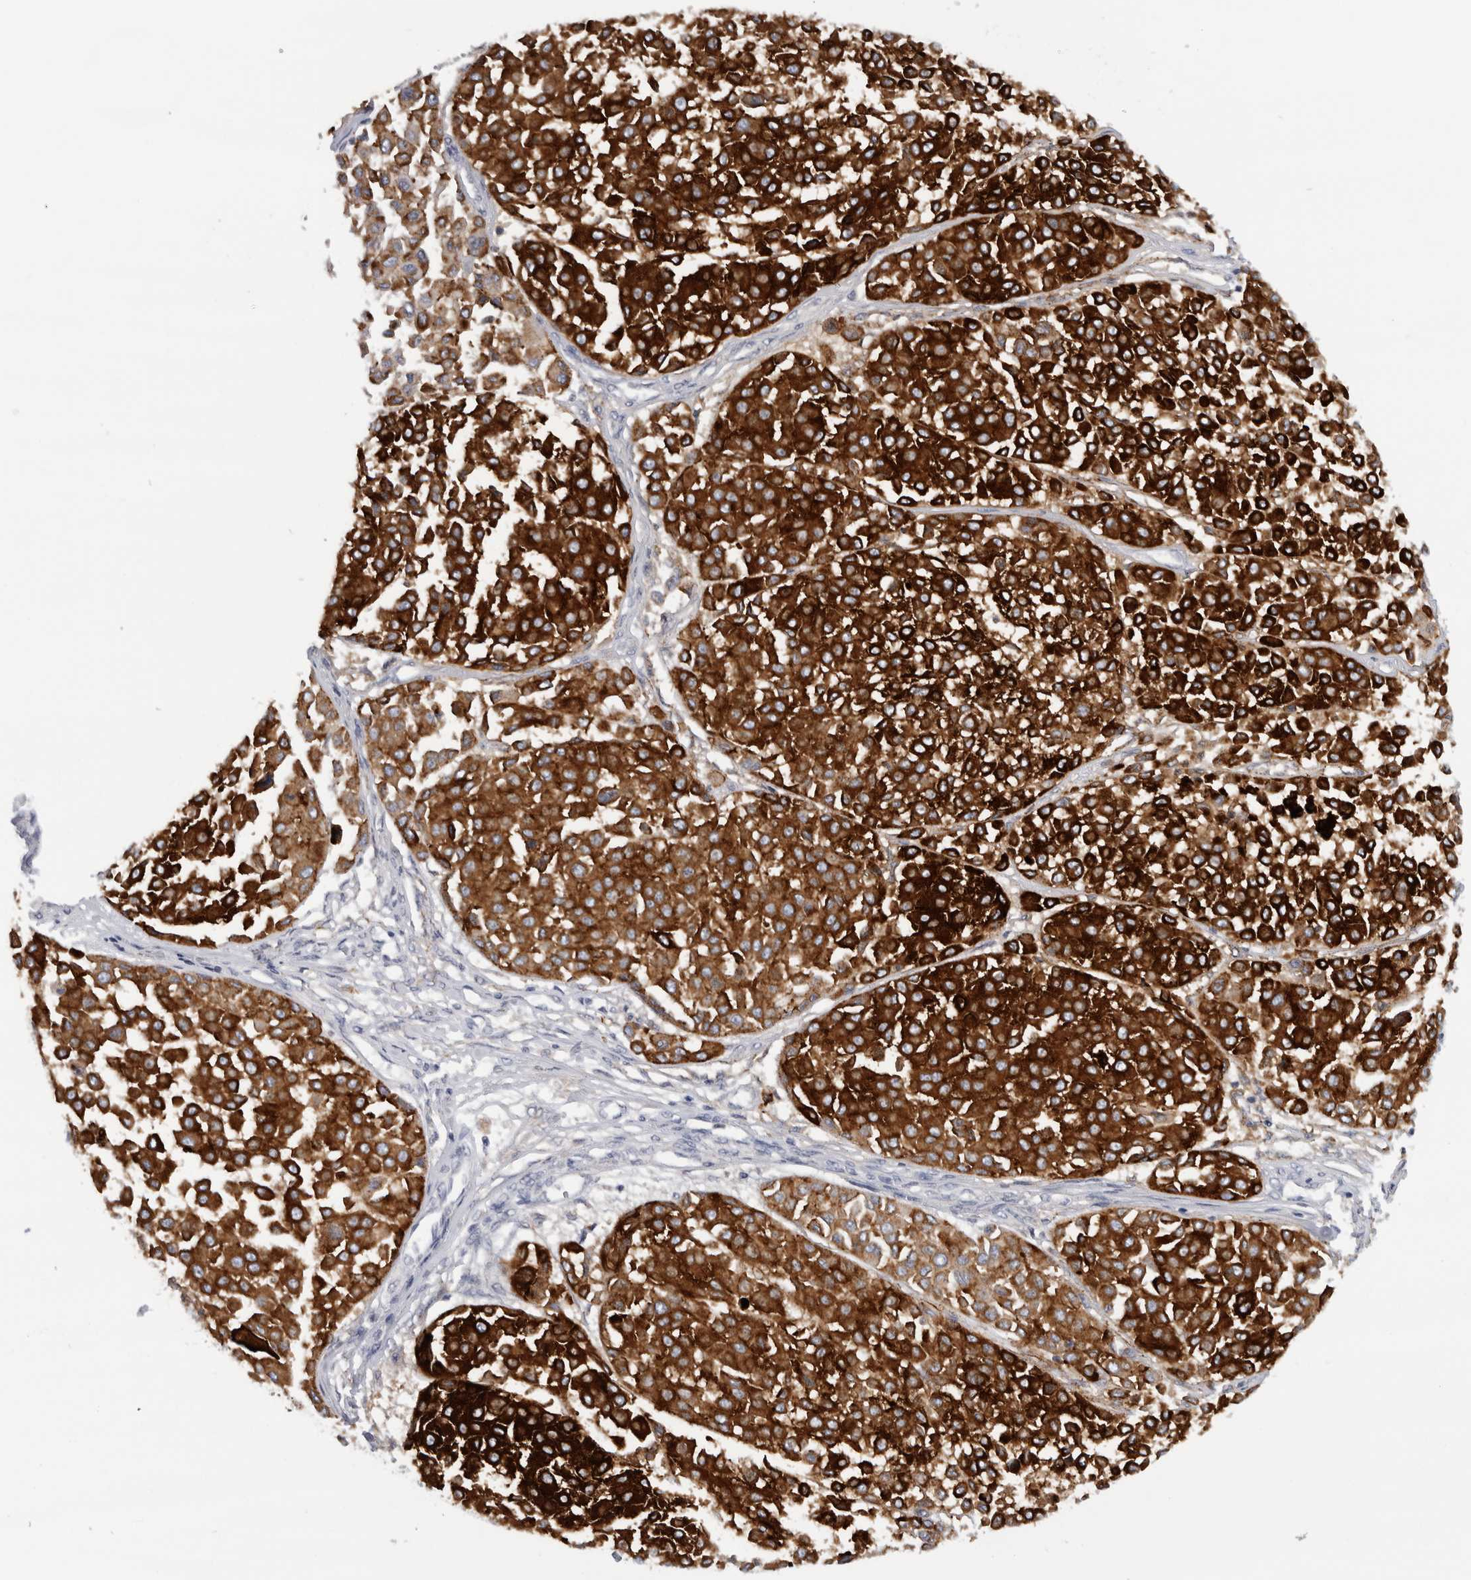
{"staining": {"intensity": "strong", "quantity": ">75%", "location": "cytoplasmic/membranous"}, "tissue": "melanoma", "cell_type": "Tumor cells", "image_type": "cancer", "snomed": [{"axis": "morphology", "description": "Malignant melanoma, Metastatic site"}, {"axis": "topography", "description": "Soft tissue"}], "caption": "Protein expression analysis of human malignant melanoma (metastatic site) reveals strong cytoplasmic/membranous expression in approximately >75% of tumor cells. (DAB (3,3'-diaminobenzidine) IHC, brown staining for protein, blue staining for nuclei).", "gene": "CD63", "patient": {"sex": "male", "age": 41}}